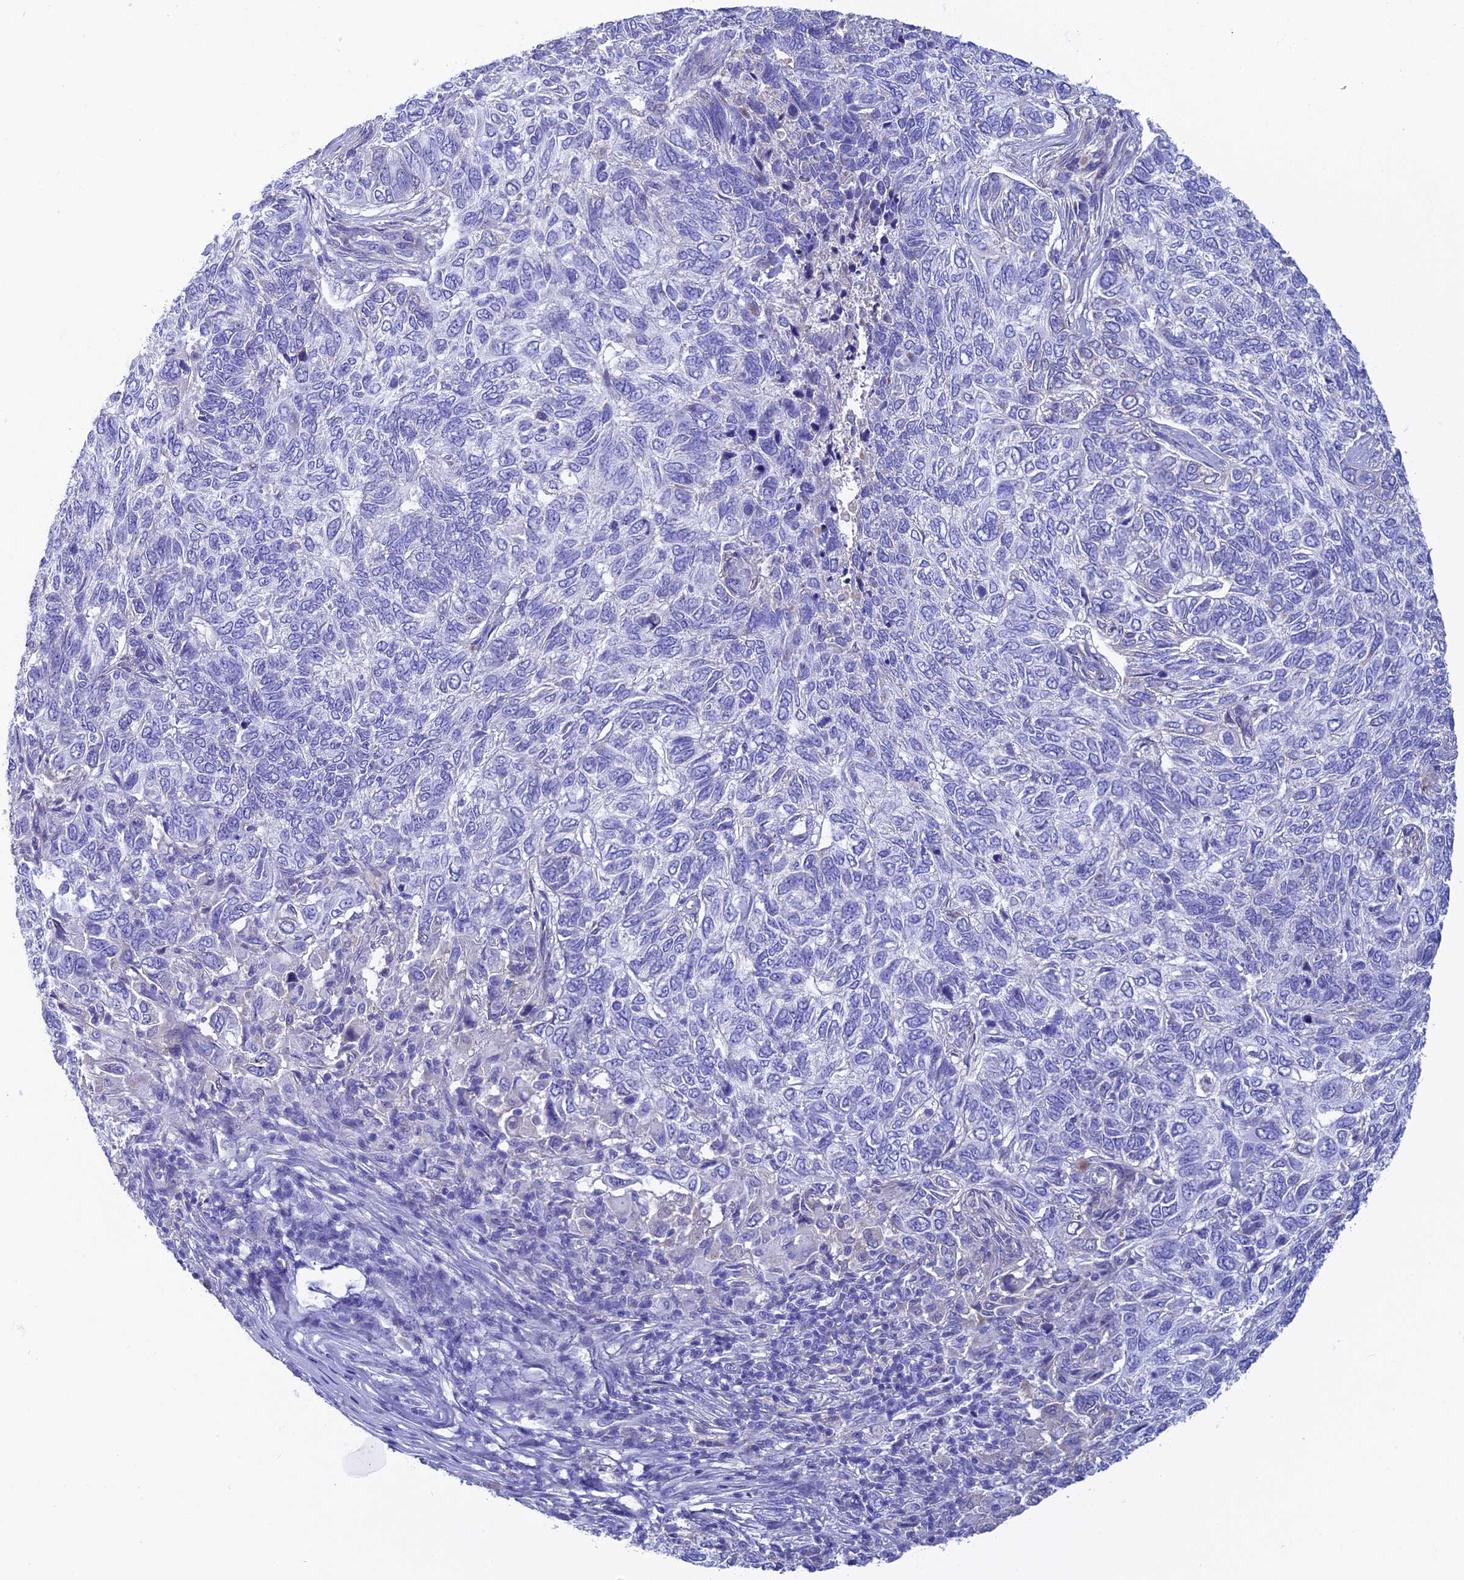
{"staining": {"intensity": "negative", "quantity": "none", "location": "none"}, "tissue": "skin cancer", "cell_type": "Tumor cells", "image_type": "cancer", "snomed": [{"axis": "morphology", "description": "Basal cell carcinoma"}, {"axis": "topography", "description": "Skin"}], "caption": "Skin cancer was stained to show a protein in brown. There is no significant positivity in tumor cells.", "gene": "SLC15A5", "patient": {"sex": "female", "age": 65}}